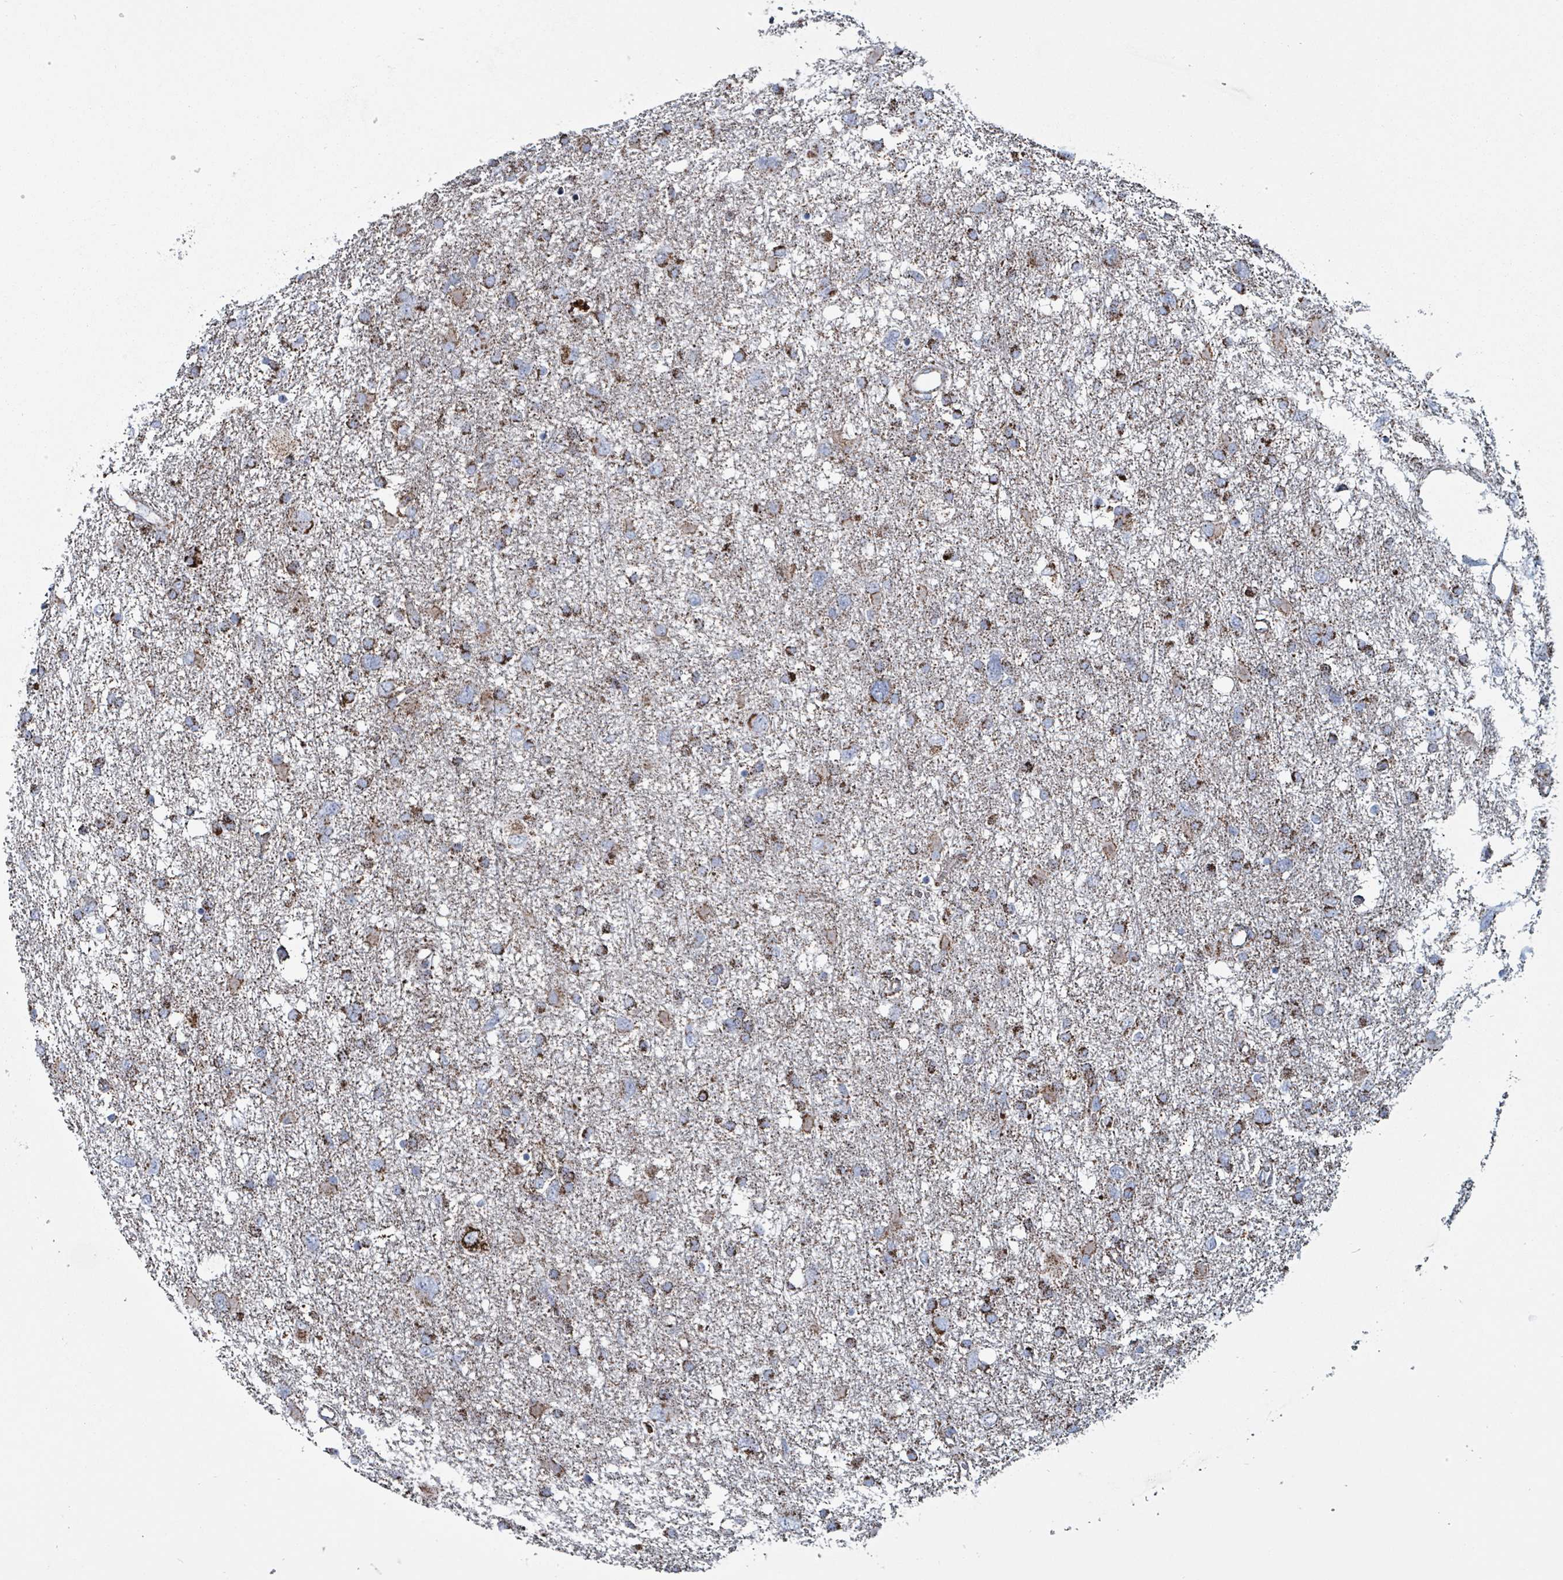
{"staining": {"intensity": "strong", "quantity": ">75%", "location": "cytoplasmic/membranous"}, "tissue": "glioma", "cell_type": "Tumor cells", "image_type": "cancer", "snomed": [{"axis": "morphology", "description": "Glioma, malignant, High grade"}, {"axis": "topography", "description": "Brain"}], "caption": "Immunohistochemical staining of glioma exhibits high levels of strong cytoplasmic/membranous protein staining in about >75% of tumor cells.", "gene": "IDH3B", "patient": {"sex": "male", "age": 61}}